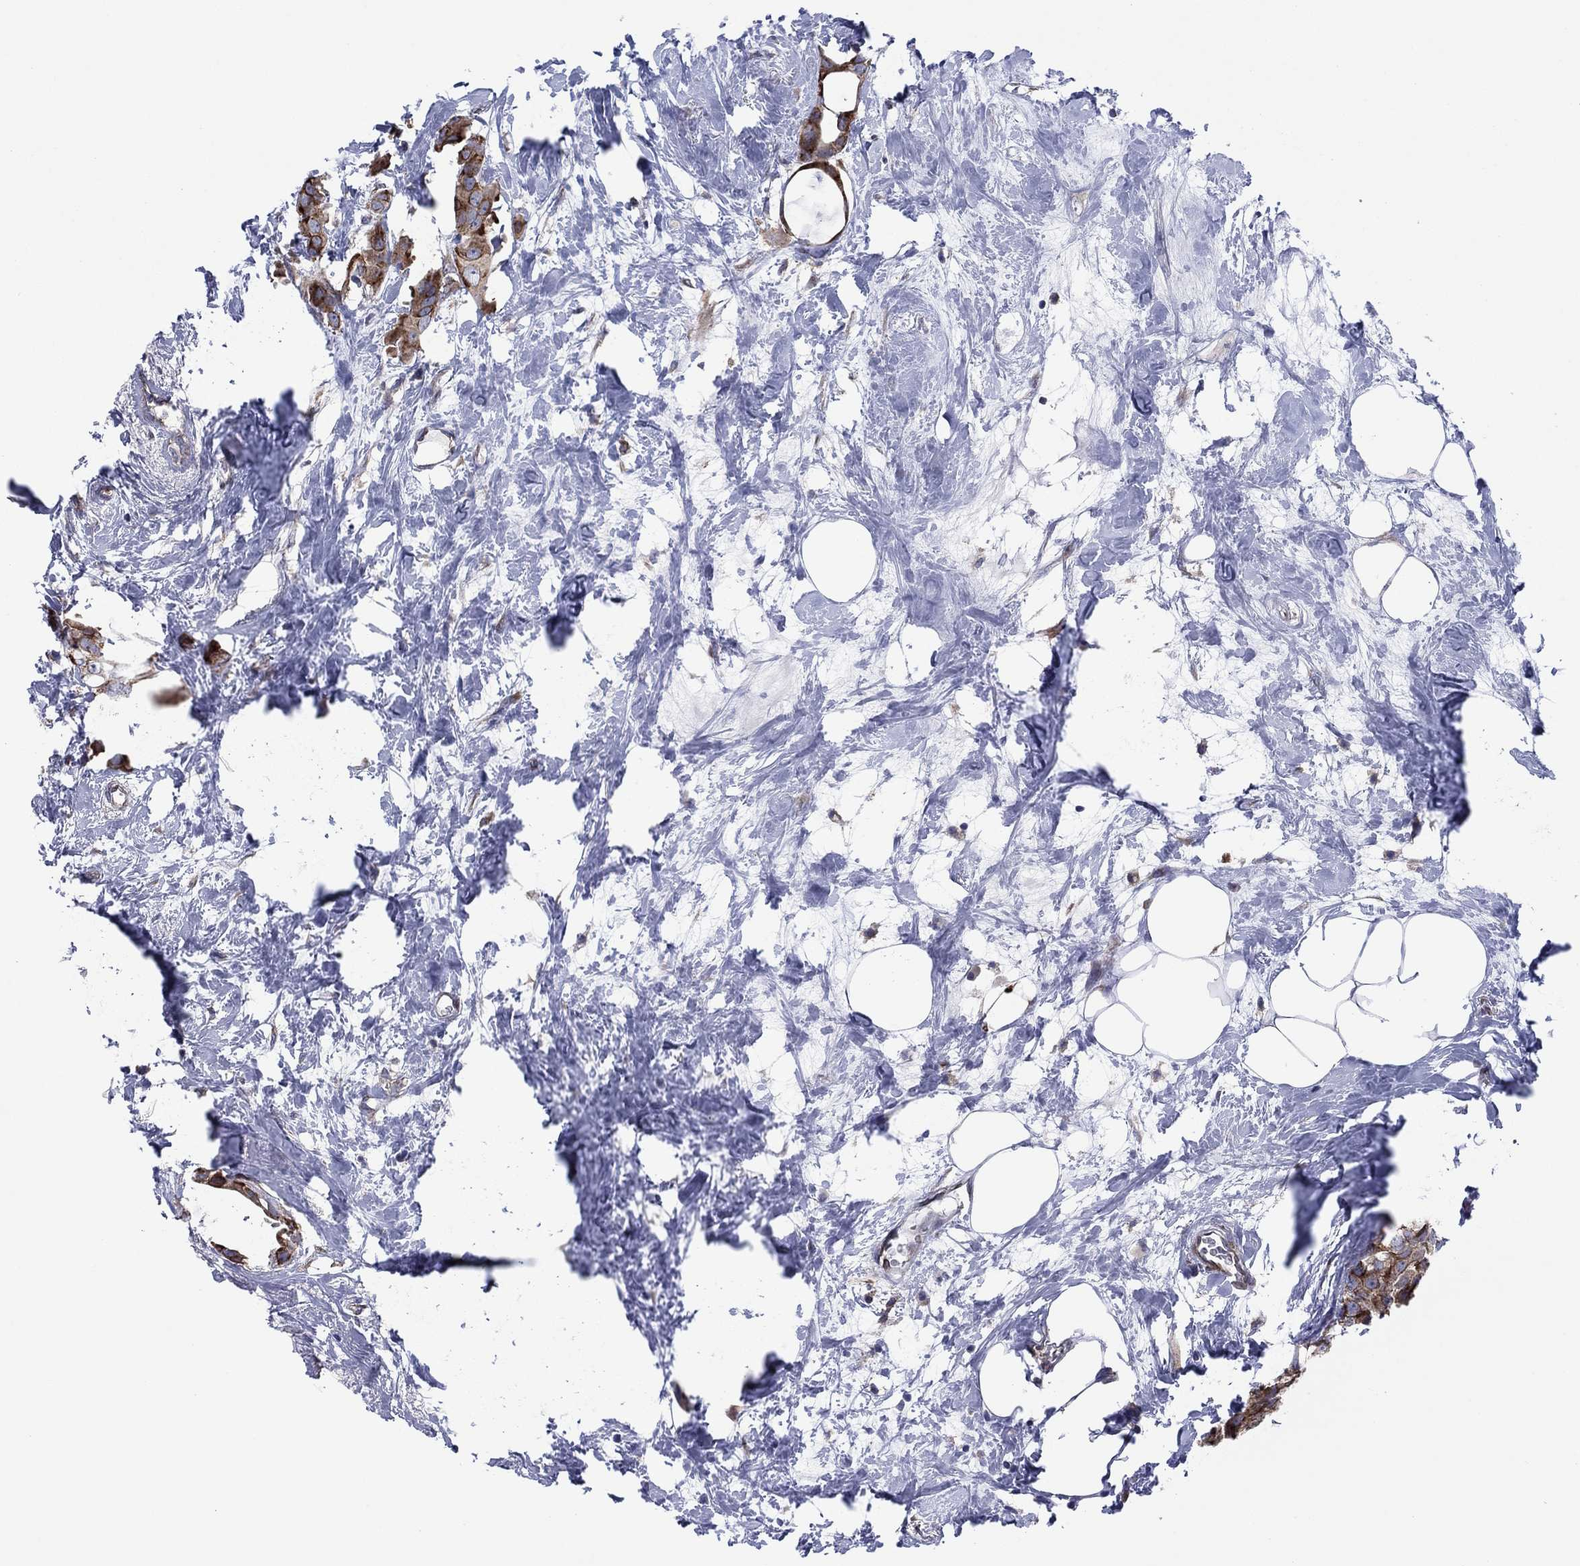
{"staining": {"intensity": "strong", "quantity": ">75%", "location": "cytoplasmic/membranous"}, "tissue": "breast cancer", "cell_type": "Tumor cells", "image_type": "cancer", "snomed": [{"axis": "morphology", "description": "Duct carcinoma"}, {"axis": "topography", "description": "Breast"}], "caption": "IHC histopathology image of human invasive ductal carcinoma (breast) stained for a protein (brown), which reveals high levels of strong cytoplasmic/membranous staining in about >75% of tumor cells.", "gene": "GPR155", "patient": {"sex": "female", "age": 45}}